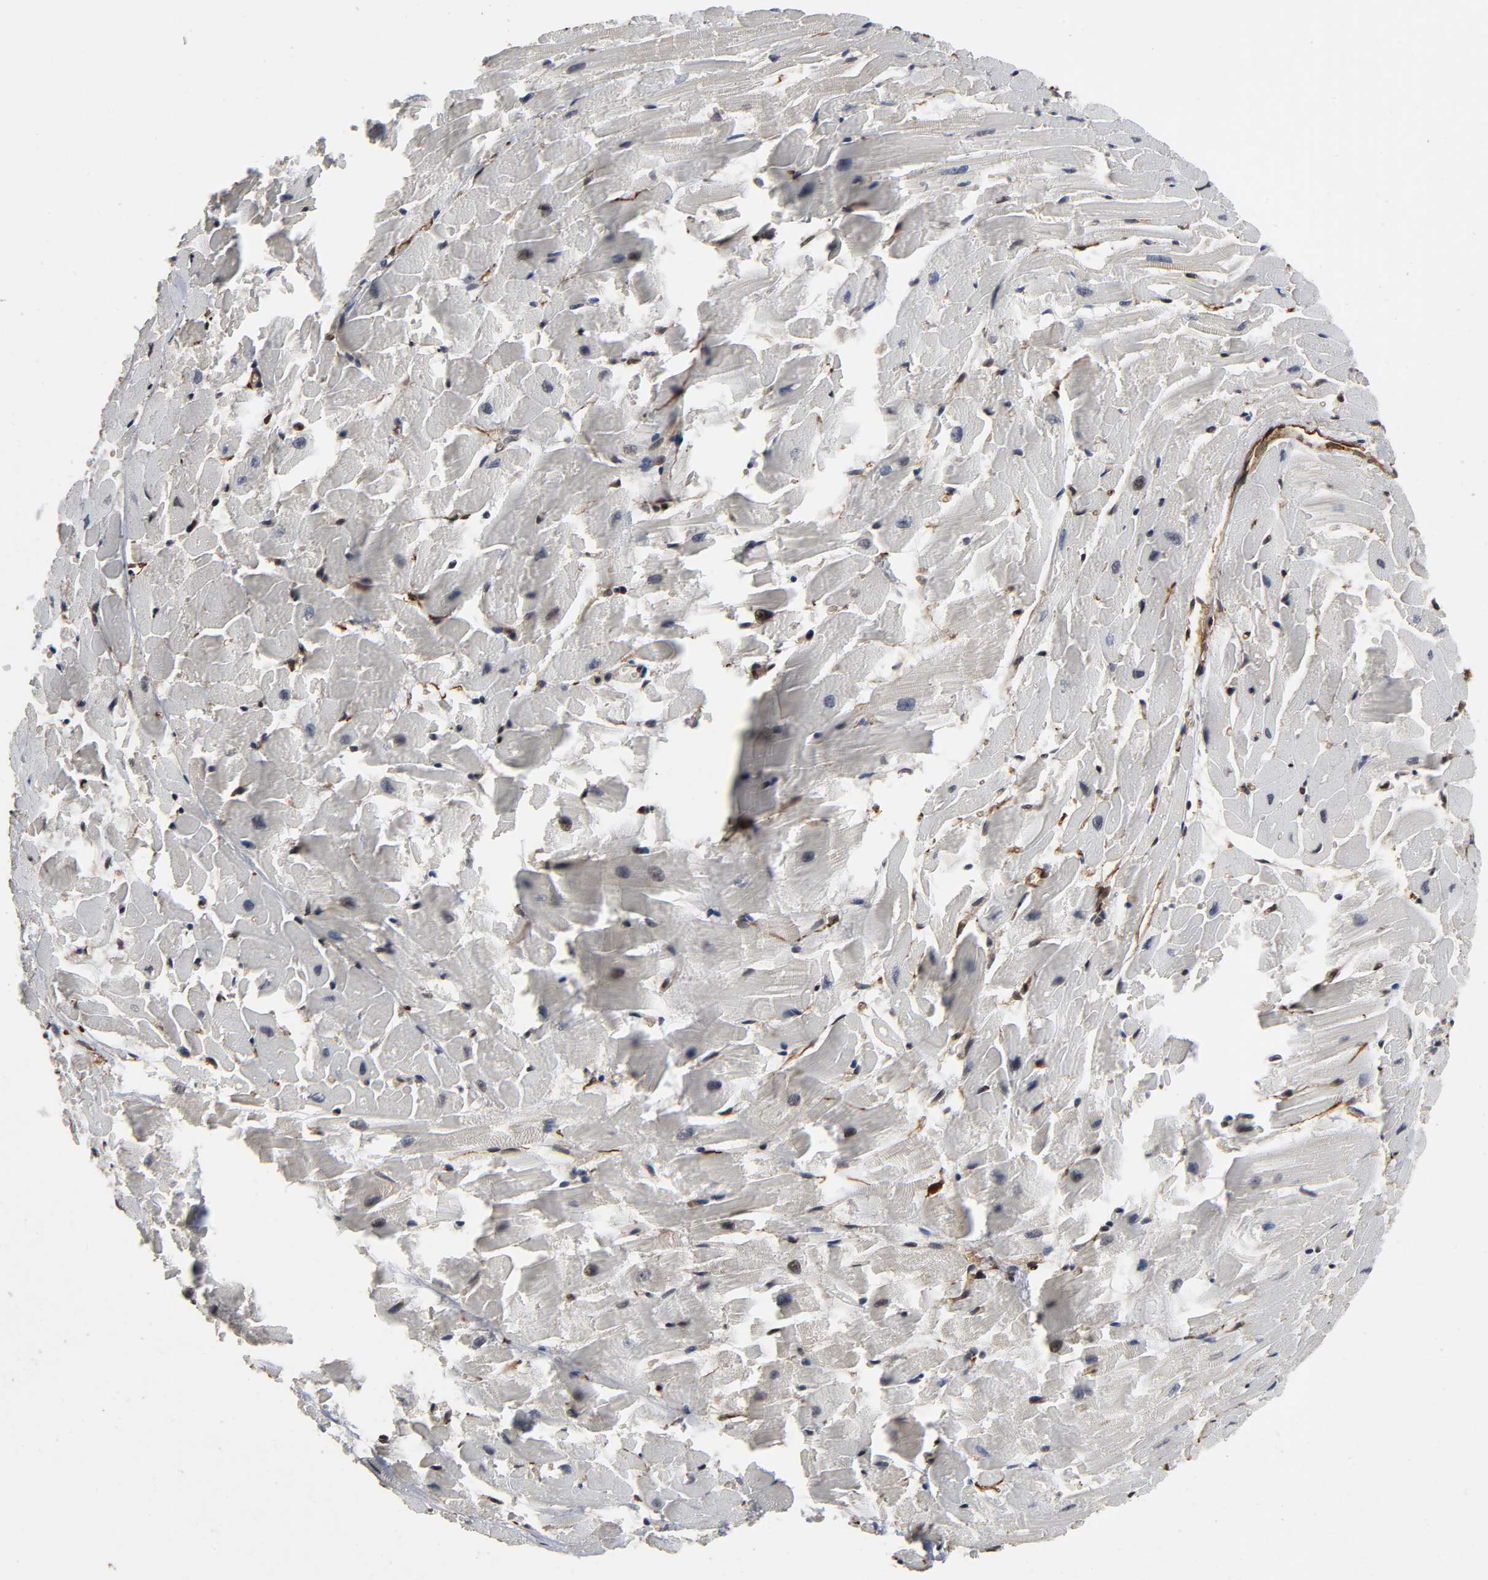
{"staining": {"intensity": "moderate", "quantity": "<25%", "location": "nuclear"}, "tissue": "heart muscle", "cell_type": "Cardiomyocytes", "image_type": "normal", "snomed": [{"axis": "morphology", "description": "Normal tissue, NOS"}, {"axis": "topography", "description": "Heart"}], "caption": "Immunohistochemistry (IHC) staining of normal heart muscle, which demonstrates low levels of moderate nuclear positivity in about <25% of cardiomyocytes indicating moderate nuclear protein staining. The staining was performed using DAB (brown) for protein detection and nuclei were counterstained in hematoxylin (blue).", "gene": "AHNAK2", "patient": {"sex": "female", "age": 19}}